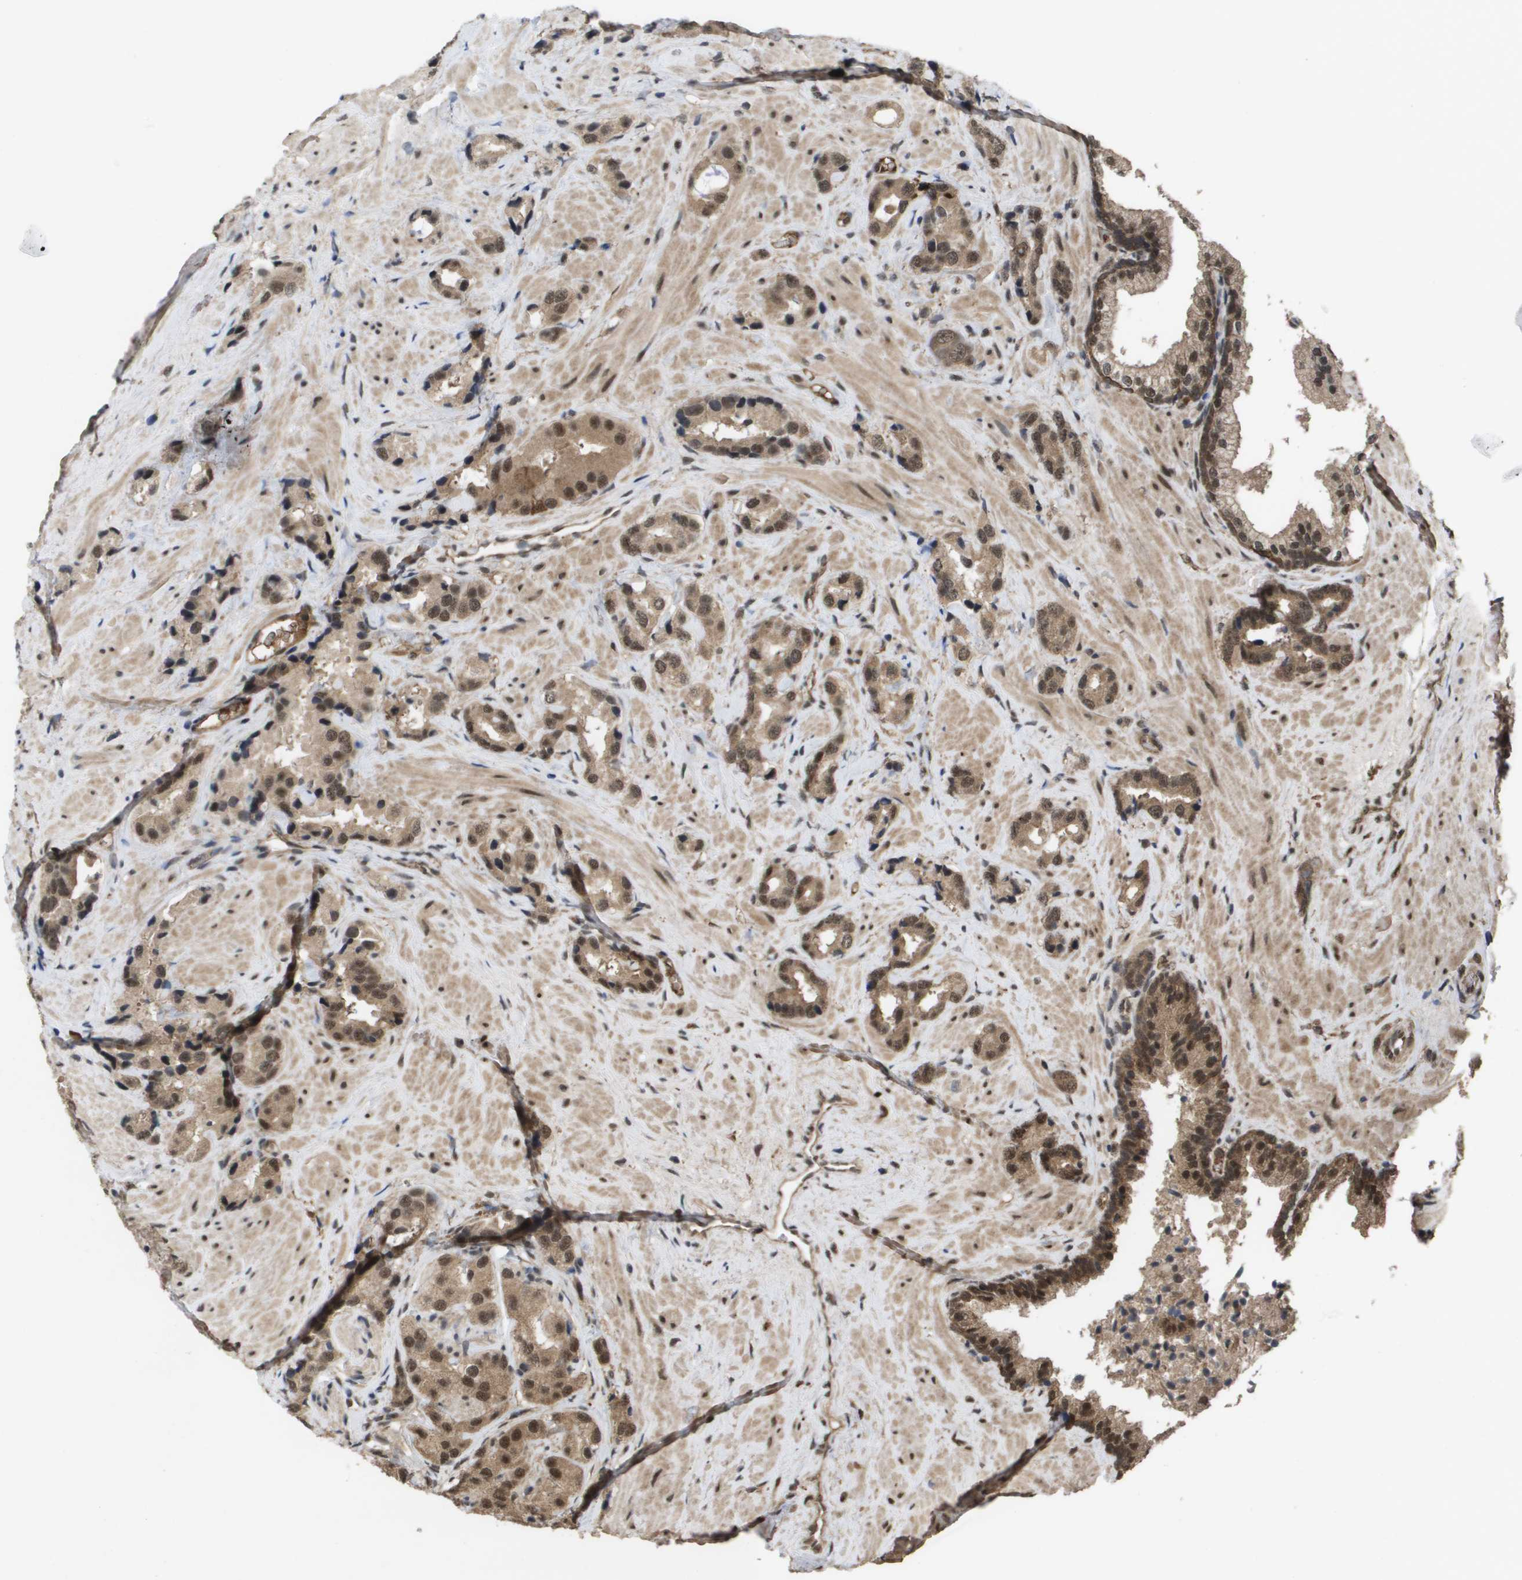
{"staining": {"intensity": "moderate", "quantity": ">75%", "location": "cytoplasmic/membranous,nuclear"}, "tissue": "prostate cancer", "cell_type": "Tumor cells", "image_type": "cancer", "snomed": [{"axis": "morphology", "description": "Adenocarcinoma, High grade"}, {"axis": "topography", "description": "Prostate"}], "caption": "Prostate cancer tissue displays moderate cytoplasmic/membranous and nuclear expression in approximately >75% of tumor cells, visualized by immunohistochemistry. The staining was performed using DAB, with brown indicating positive protein expression. Nuclei are stained blue with hematoxylin.", "gene": "AMBRA1", "patient": {"sex": "male", "age": 64}}